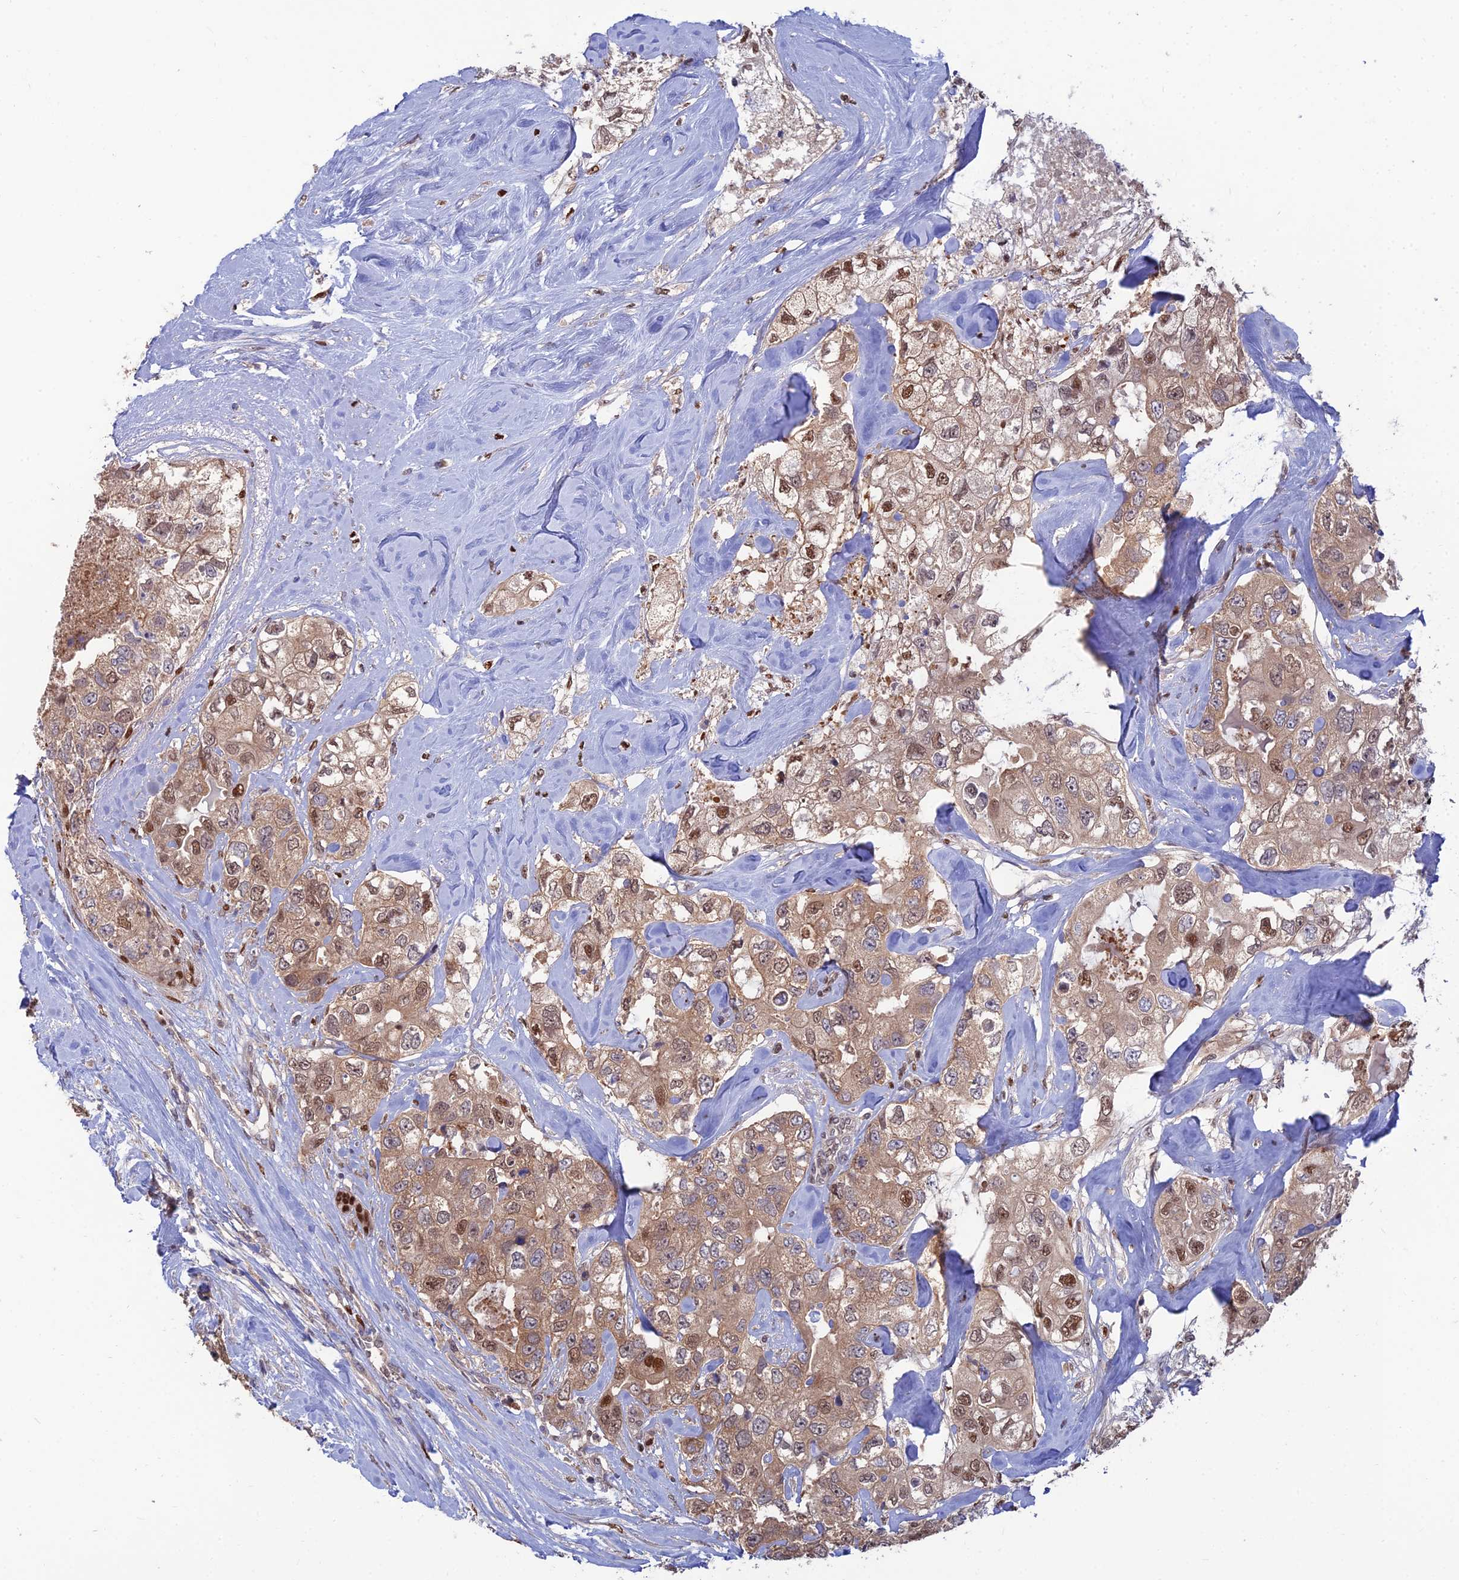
{"staining": {"intensity": "moderate", "quantity": ">75%", "location": "cytoplasmic/membranous,nuclear"}, "tissue": "breast cancer", "cell_type": "Tumor cells", "image_type": "cancer", "snomed": [{"axis": "morphology", "description": "Duct carcinoma"}, {"axis": "topography", "description": "Breast"}], "caption": "About >75% of tumor cells in breast cancer (intraductal carcinoma) display moderate cytoplasmic/membranous and nuclear protein staining as visualized by brown immunohistochemical staining.", "gene": "DNPEP", "patient": {"sex": "female", "age": 62}}